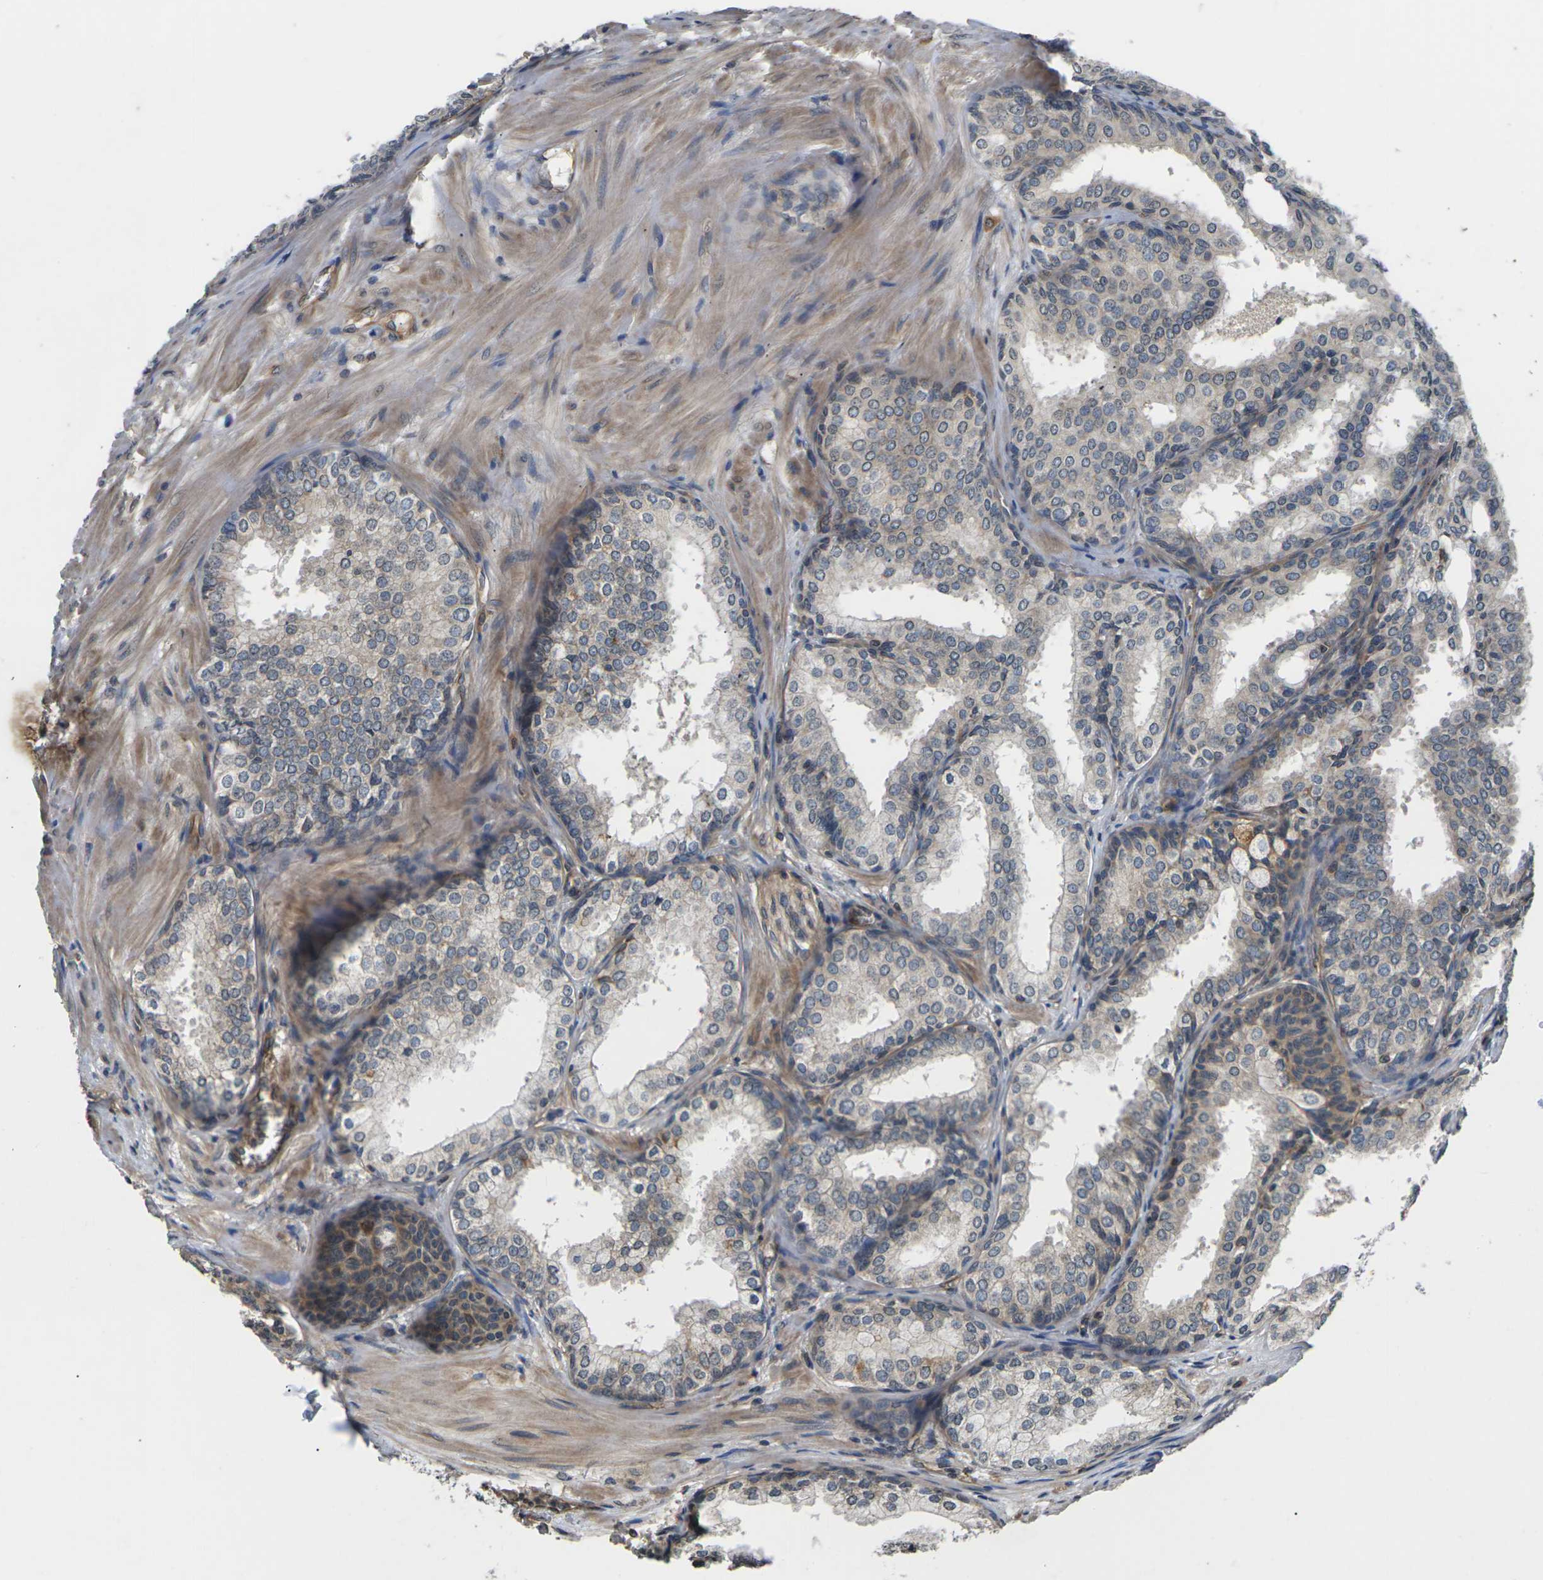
{"staining": {"intensity": "moderate", "quantity": "25%-75%", "location": "cytoplasmic/membranous"}, "tissue": "prostate cancer", "cell_type": "Tumor cells", "image_type": "cancer", "snomed": [{"axis": "morphology", "description": "Adenocarcinoma, High grade"}, {"axis": "topography", "description": "Prostate"}], "caption": "Brown immunohistochemical staining in prostate high-grade adenocarcinoma exhibits moderate cytoplasmic/membranous staining in approximately 25%-75% of tumor cells. (DAB IHC, brown staining for protein, blue staining for nuclei).", "gene": "DKK2", "patient": {"sex": "male", "age": 64}}